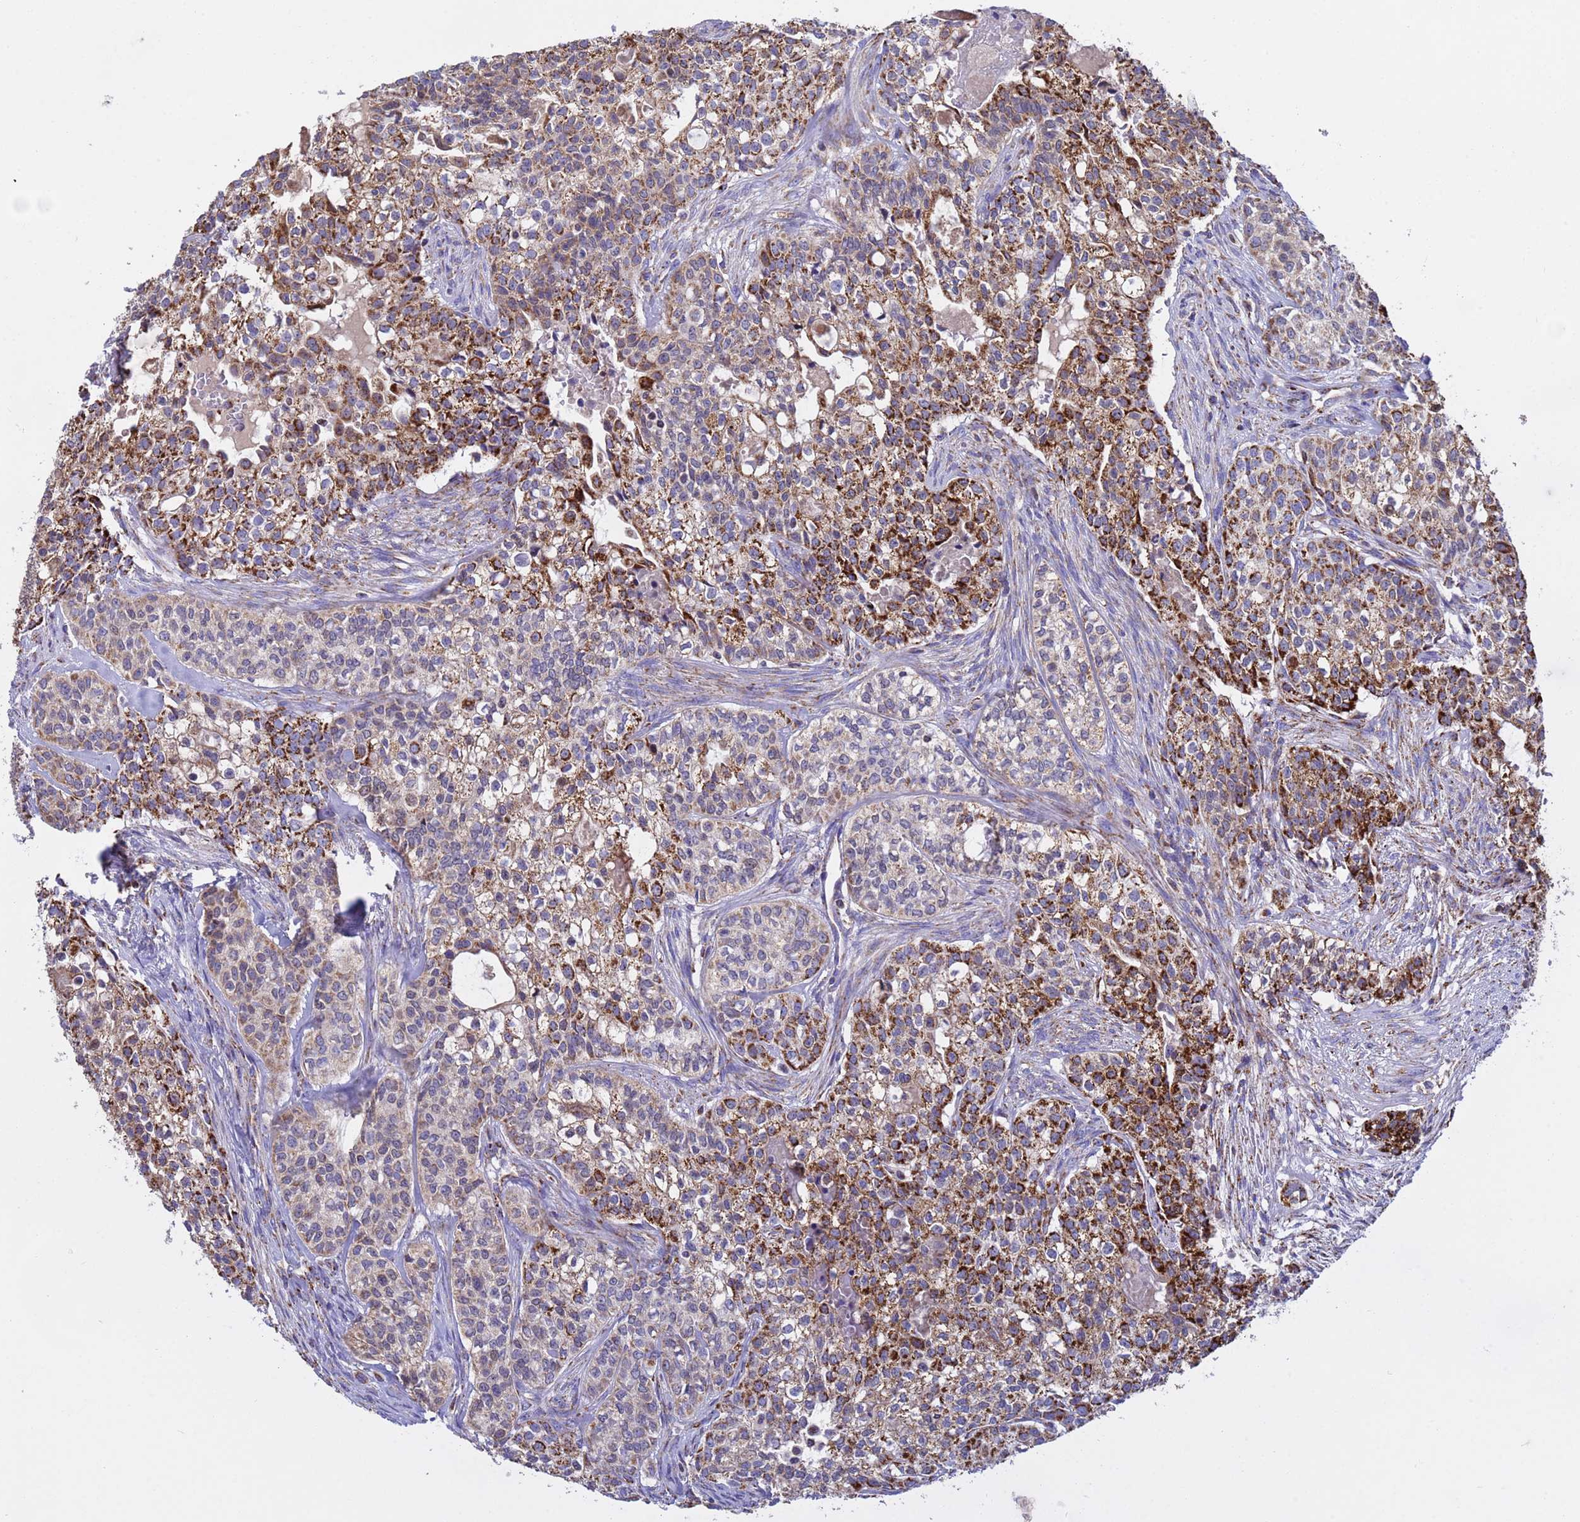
{"staining": {"intensity": "strong", "quantity": "25%-75%", "location": "cytoplasmic/membranous"}, "tissue": "head and neck cancer", "cell_type": "Tumor cells", "image_type": "cancer", "snomed": [{"axis": "morphology", "description": "Adenocarcinoma, NOS"}, {"axis": "topography", "description": "Head-Neck"}], "caption": "Protein staining displays strong cytoplasmic/membranous positivity in about 25%-75% of tumor cells in head and neck cancer. (brown staining indicates protein expression, while blue staining denotes nuclei).", "gene": "TUBGCP3", "patient": {"sex": "male", "age": 81}}